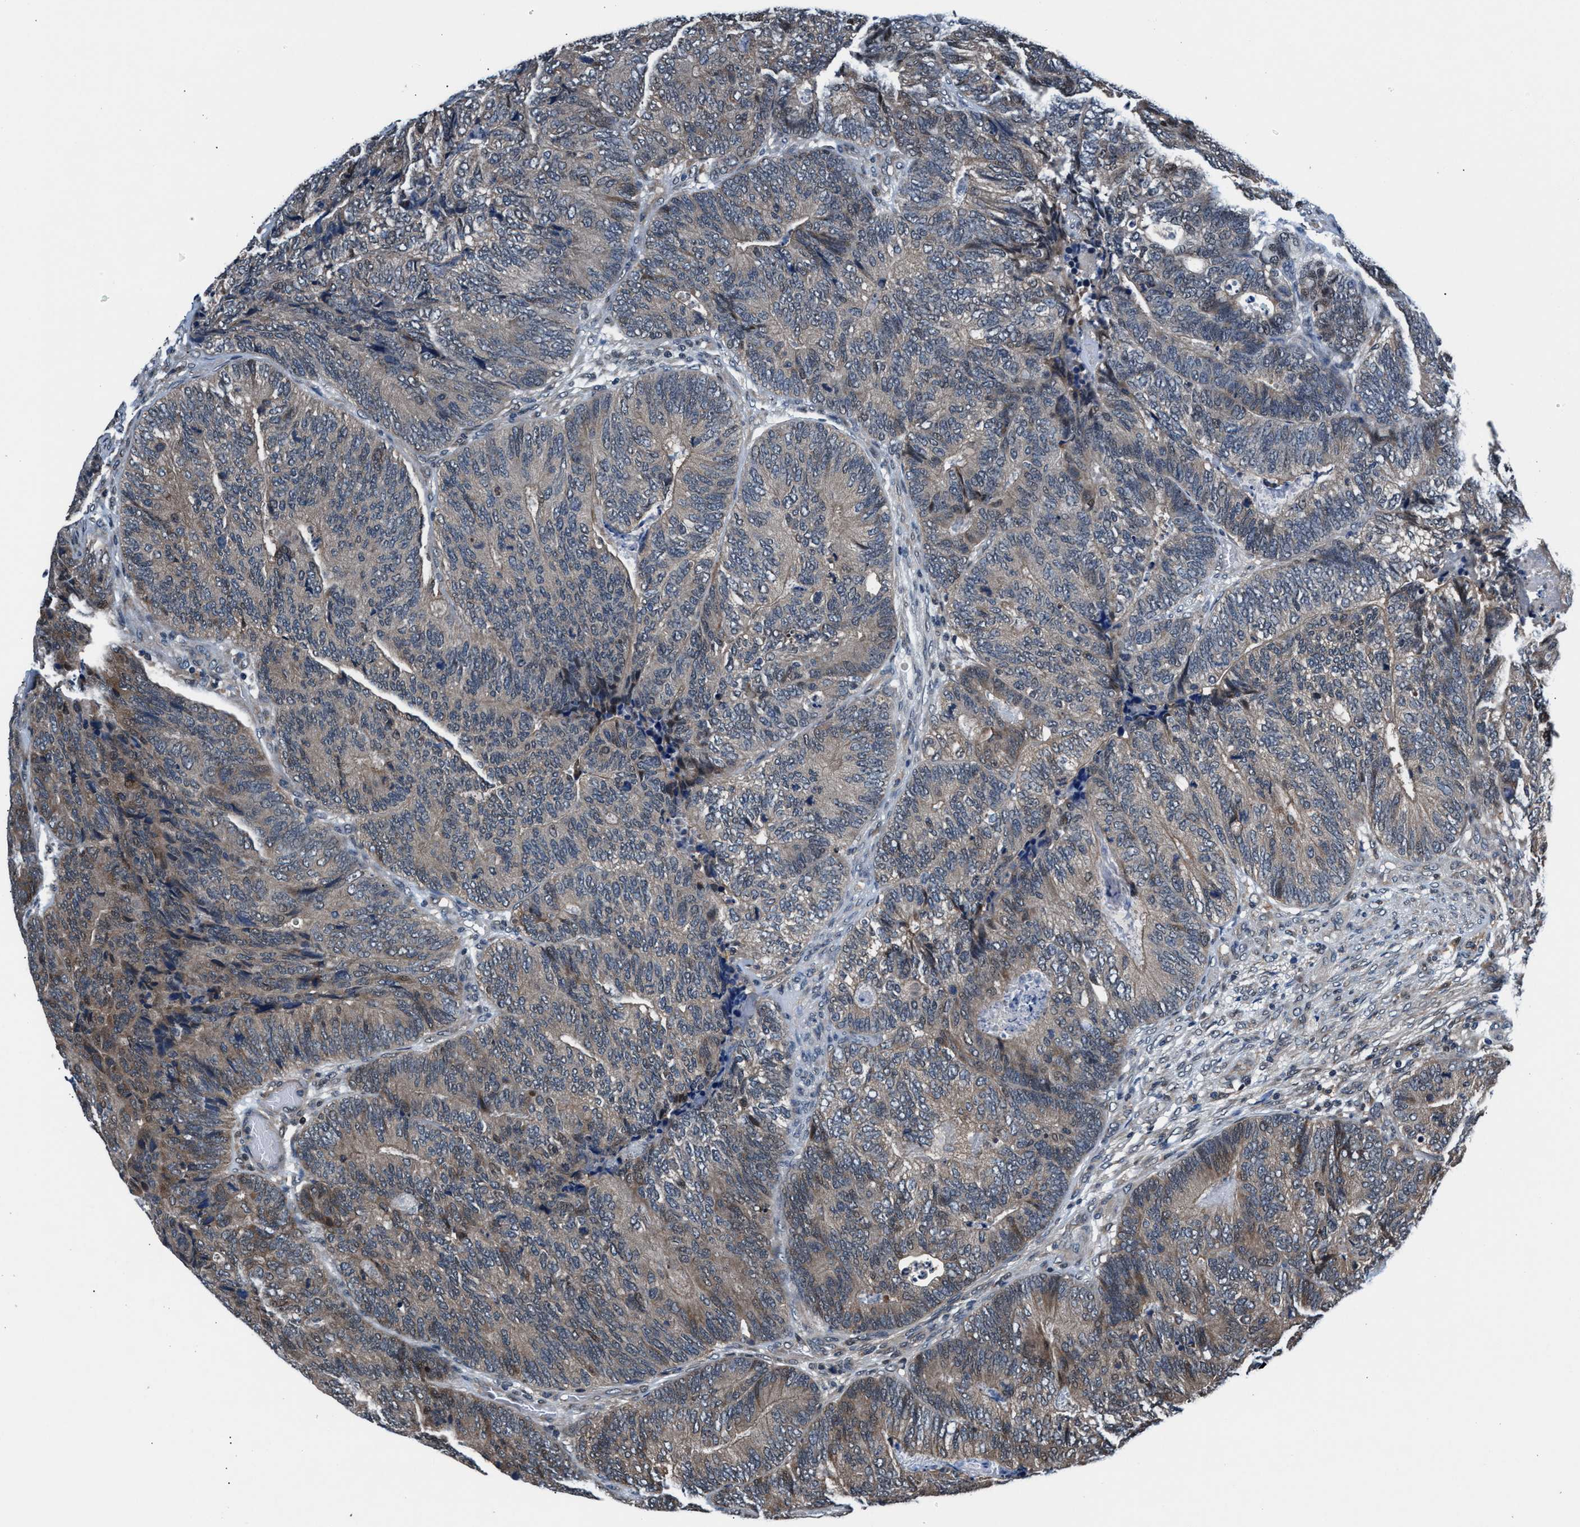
{"staining": {"intensity": "moderate", "quantity": "<25%", "location": "cytoplasmic/membranous"}, "tissue": "colorectal cancer", "cell_type": "Tumor cells", "image_type": "cancer", "snomed": [{"axis": "morphology", "description": "Adenocarcinoma, NOS"}, {"axis": "topography", "description": "Colon"}], "caption": "Protein expression analysis of human colorectal cancer reveals moderate cytoplasmic/membranous expression in approximately <25% of tumor cells. Using DAB (3,3'-diaminobenzidine) (brown) and hematoxylin (blue) stains, captured at high magnification using brightfield microscopy.", "gene": "PRPSAP2", "patient": {"sex": "female", "age": 67}}